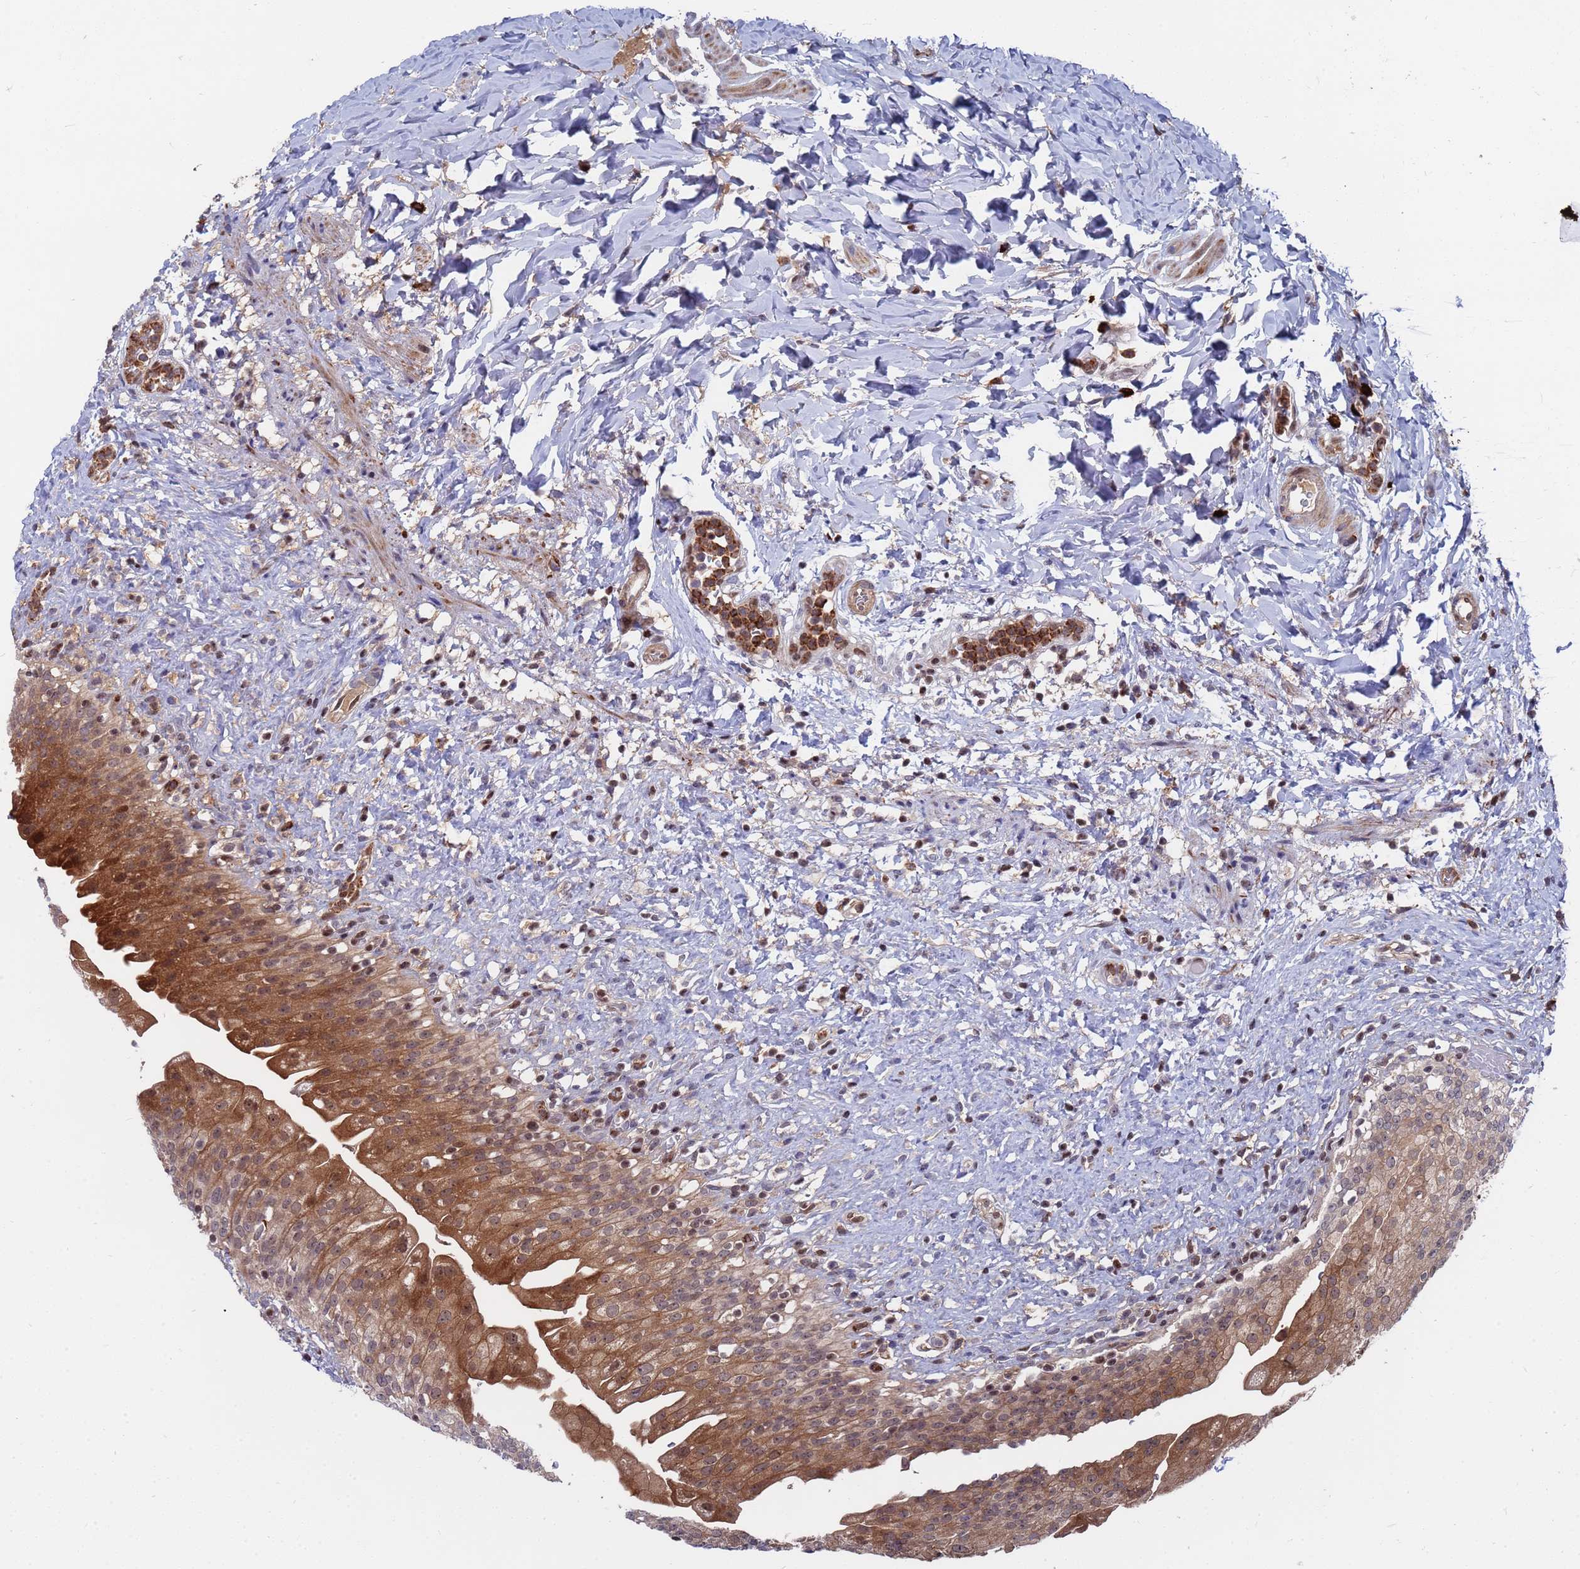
{"staining": {"intensity": "strong", "quantity": "25%-75%", "location": "cytoplasmic/membranous"}, "tissue": "urinary bladder", "cell_type": "Urothelial cells", "image_type": "normal", "snomed": [{"axis": "morphology", "description": "Normal tissue, NOS"}, {"axis": "topography", "description": "Urinary bladder"}], "caption": "The immunohistochemical stain labels strong cytoplasmic/membranous staining in urothelial cells of unremarkable urinary bladder.", "gene": "TMBIM6", "patient": {"sex": "female", "age": 27}}